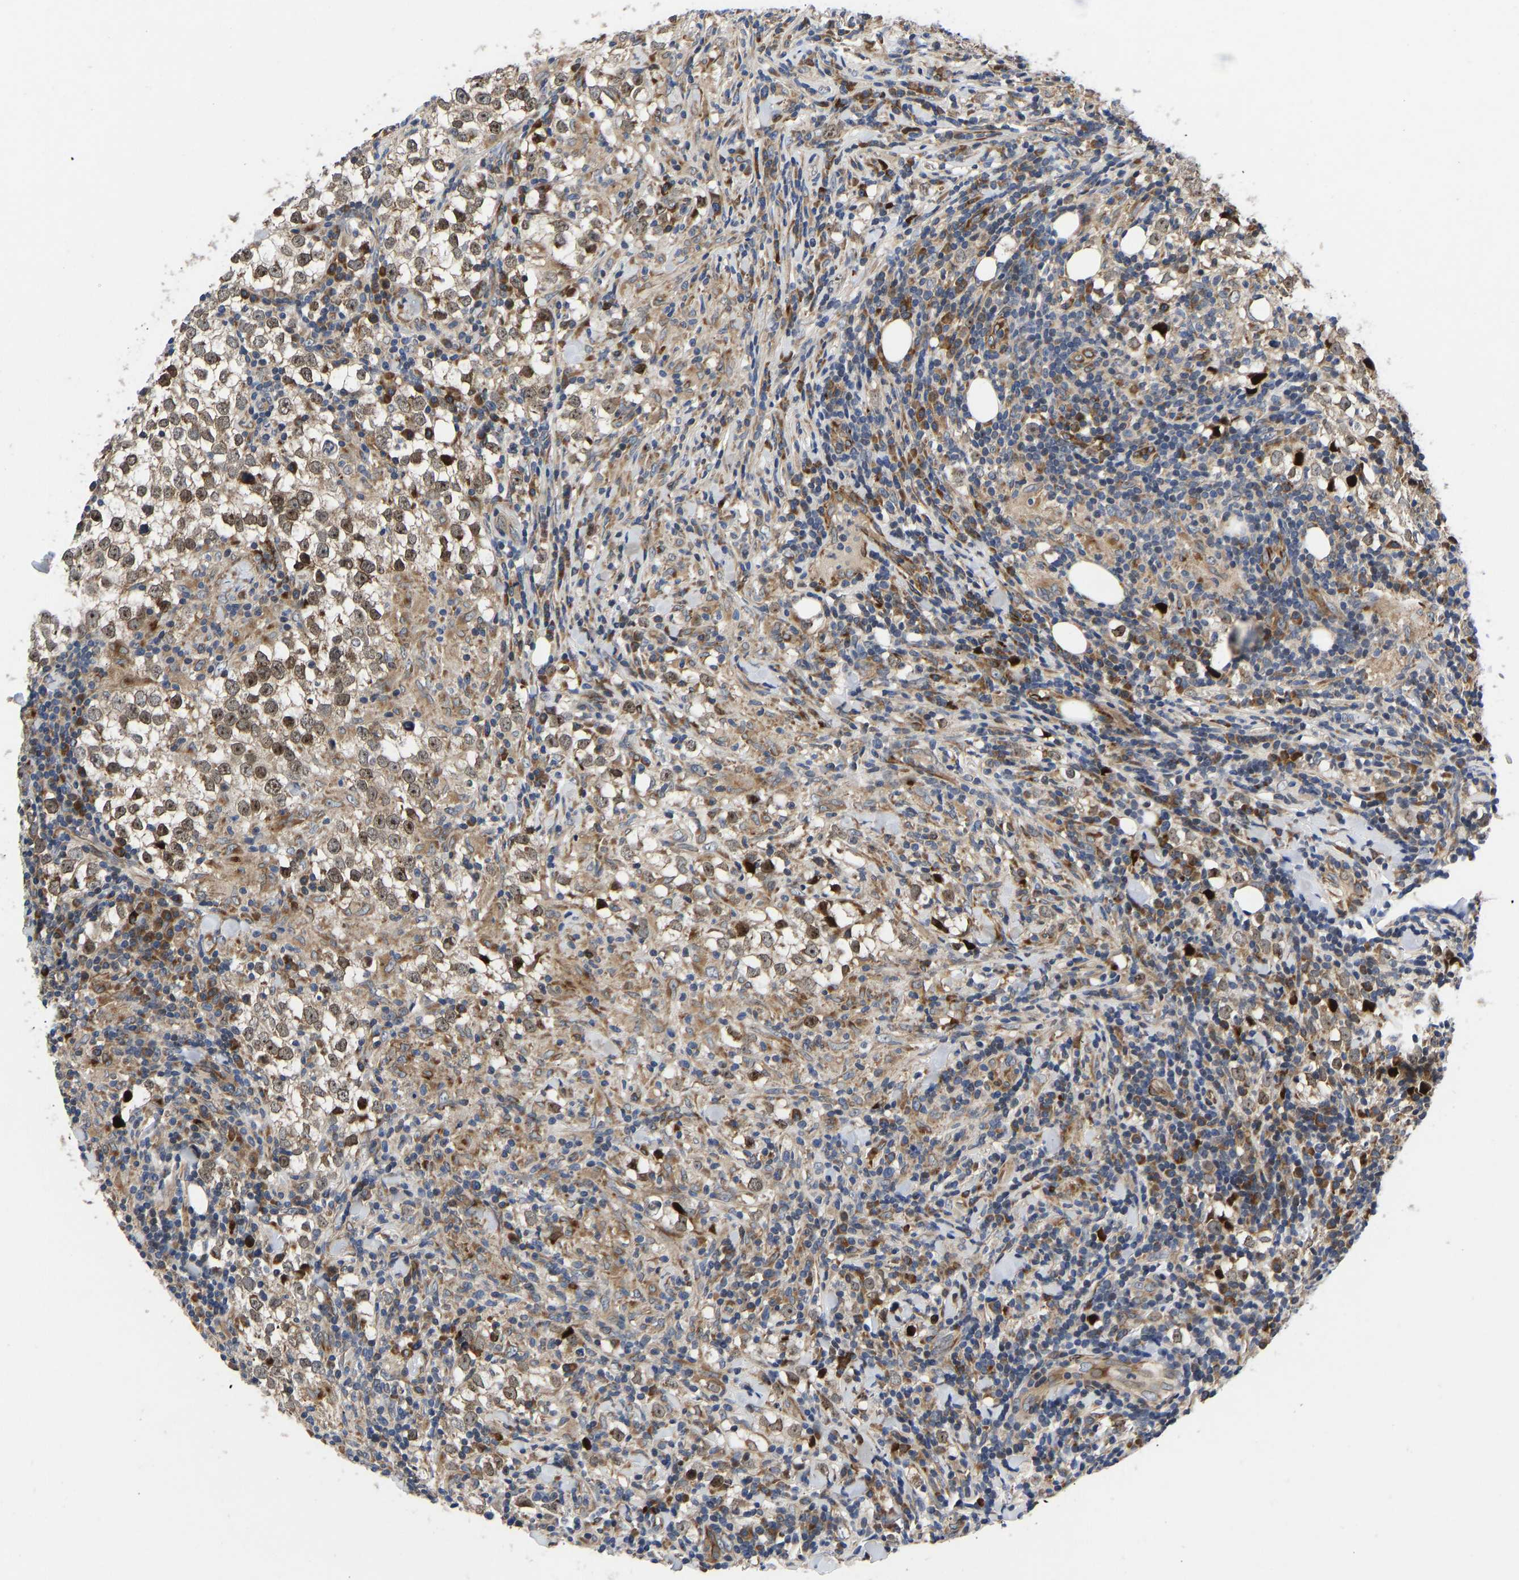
{"staining": {"intensity": "moderate", "quantity": "25%-75%", "location": "cytoplasmic/membranous,nuclear"}, "tissue": "testis cancer", "cell_type": "Tumor cells", "image_type": "cancer", "snomed": [{"axis": "morphology", "description": "Seminoma, NOS"}, {"axis": "morphology", "description": "Carcinoma, Embryonal, NOS"}, {"axis": "topography", "description": "Testis"}], "caption": "DAB (3,3'-diaminobenzidine) immunohistochemical staining of embryonal carcinoma (testis) reveals moderate cytoplasmic/membranous and nuclear protein expression in about 25%-75% of tumor cells.", "gene": "TMEM38B", "patient": {"sex": "male", "age": 36}}